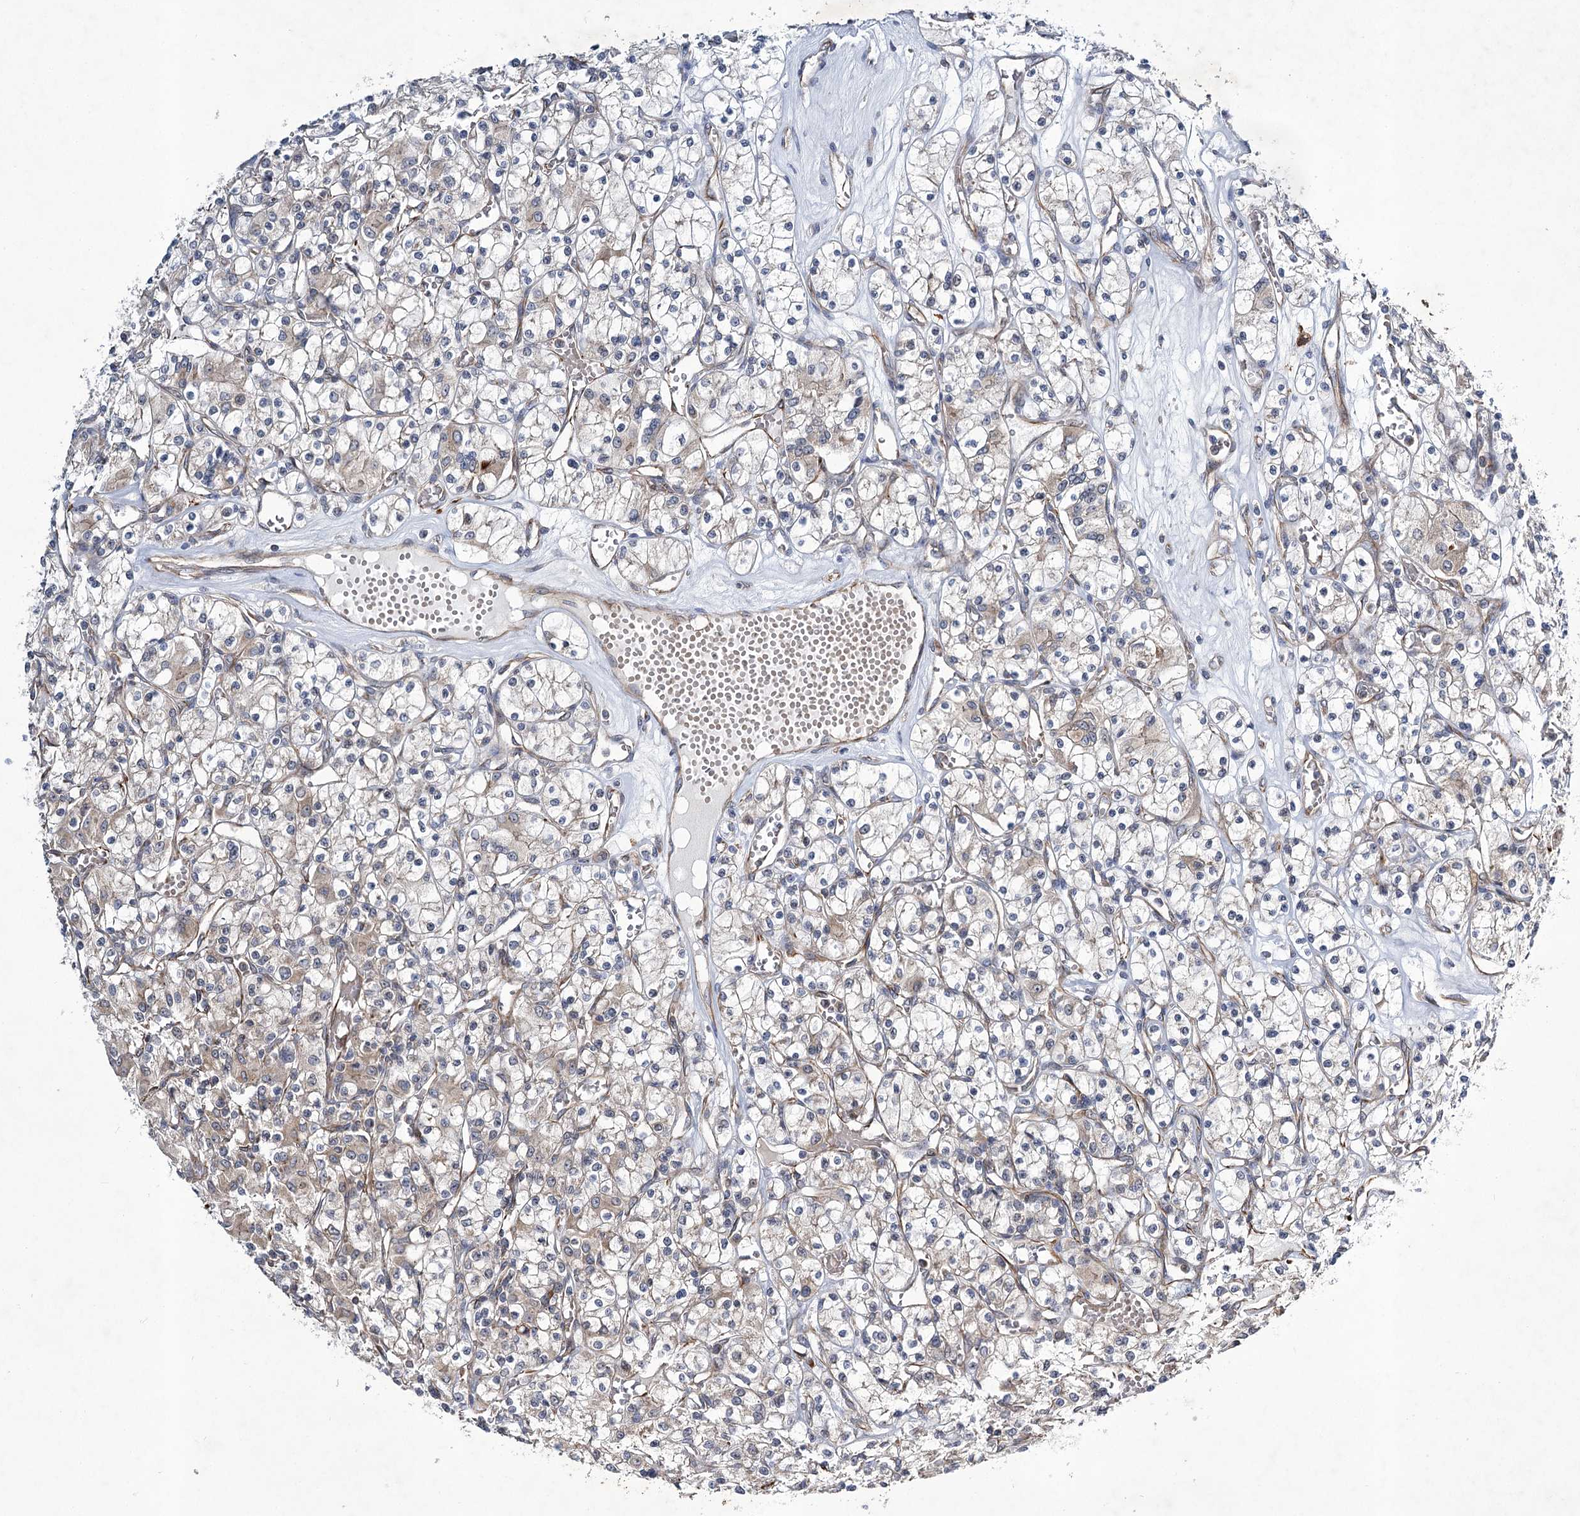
{"staining": {"intensity": "weak", "quantity": "<25%", "location": "cytoplasmic/membranous"}, "tissue": "renal cancer", "cell_type": "Tumor cells", "image_type": "cancer", "snomed": [{"axis": "morphology", "description": "Adenocarcinoma, NOS"}, {"axis": "topography", "description": "Kidney"}], "caption": "DAB (3,3'-diaminobenzidine) immunohistochemical staining of renal cancer shows no significant positivity in tumor cells.", "gene": "DPEP2", "patient": {"sex": "female", "age": 59}}